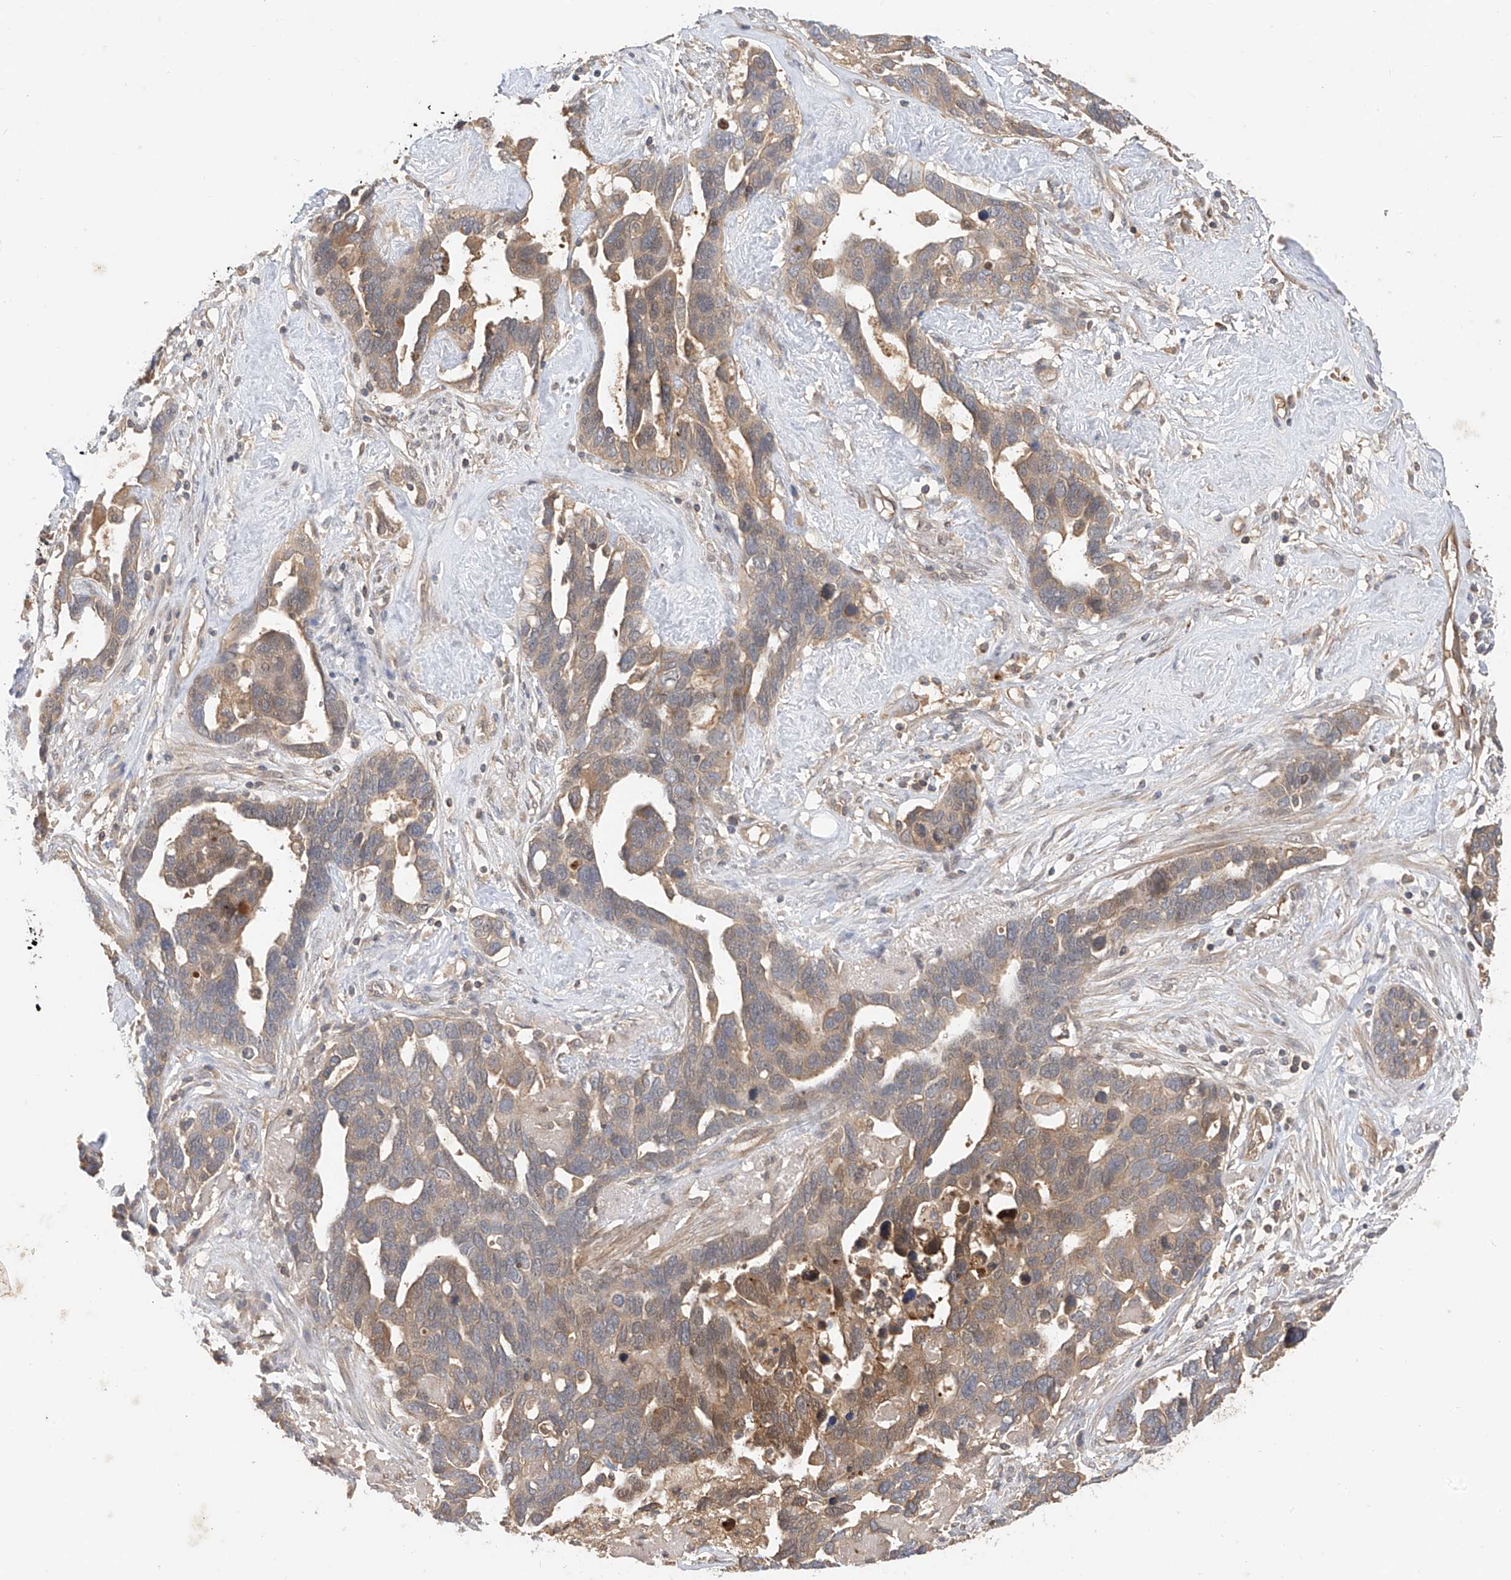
{"staining": {"intensity": "moderate", "quantity": "25%-75%", "location": "cytoplasmic/membranous"}, "tissue": "ovarian cancer", "cell_type": "Tumor cells", "image_type": "cancer", "snomed": [{"axis": "morphology", "description": "Cystadenocarcinoma, serous, NOS"}, {"axis": "topography", "description": "Ovary"}], "caption": "Immunohistochemistry of human ovarian cancer shows medium levels of moderate cytoplasmic/membranous positivity in approximately 25%-75% of tumor cells.", "gene": "CACNA2D4", "patient": {"sex": "female", "age": 54}}